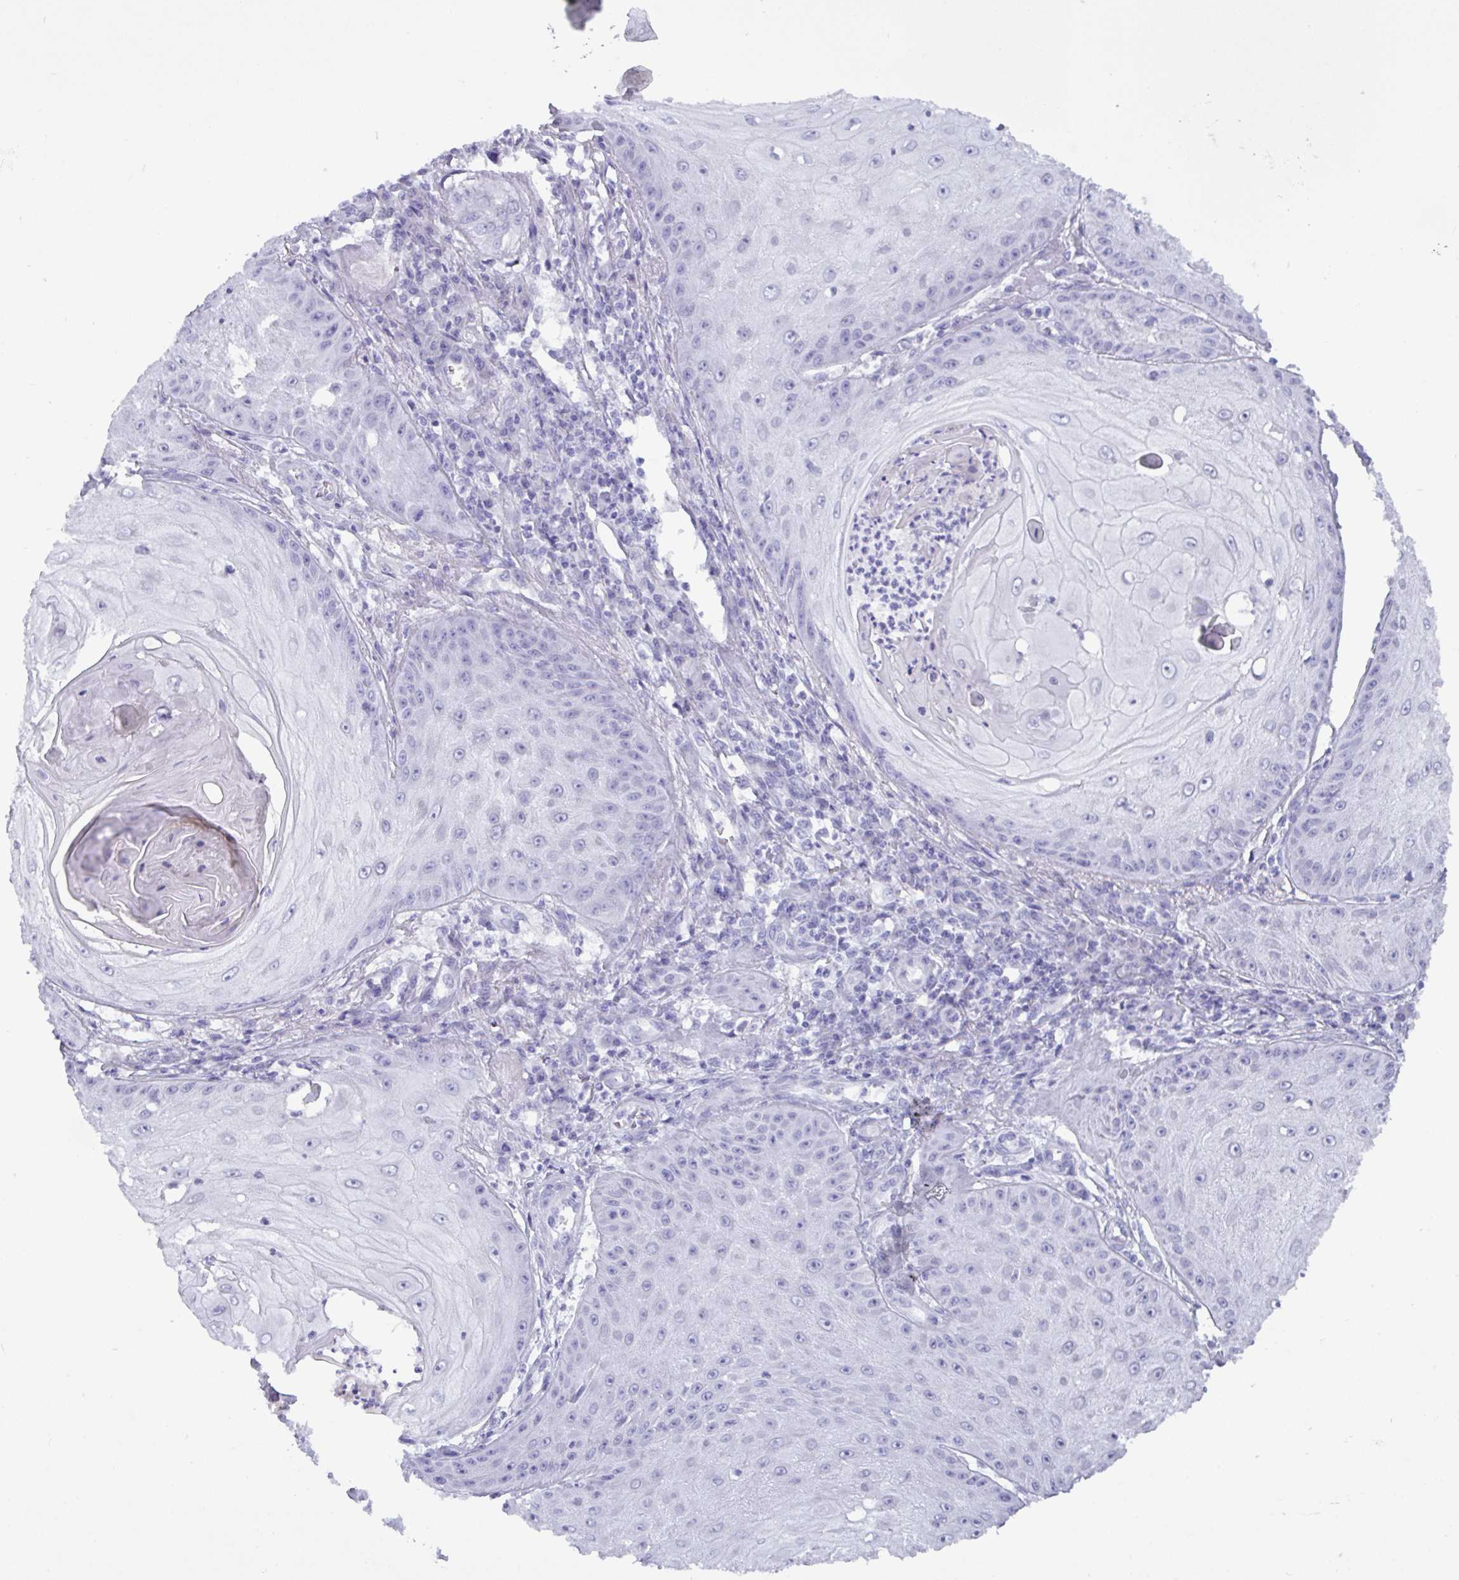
{"staining": {"intensity": "negative", "quantity": "none", "location": "none"}, "tissue": "skin cancer", "cell_type": "Tumor cells", "image_type": "cancer", "snomed": [{"axis": "morphology", "description": "Squamous cell carcinoma, NOS"}, {"axis": "topography", "description": "Skin"}], "caption": "Immunohistochemistry of squamous cell carcinoma (skin) reveals no expression in tumor cells.", "gene": "C4orf33", "patient": {"sex": "male", "age": 70}}